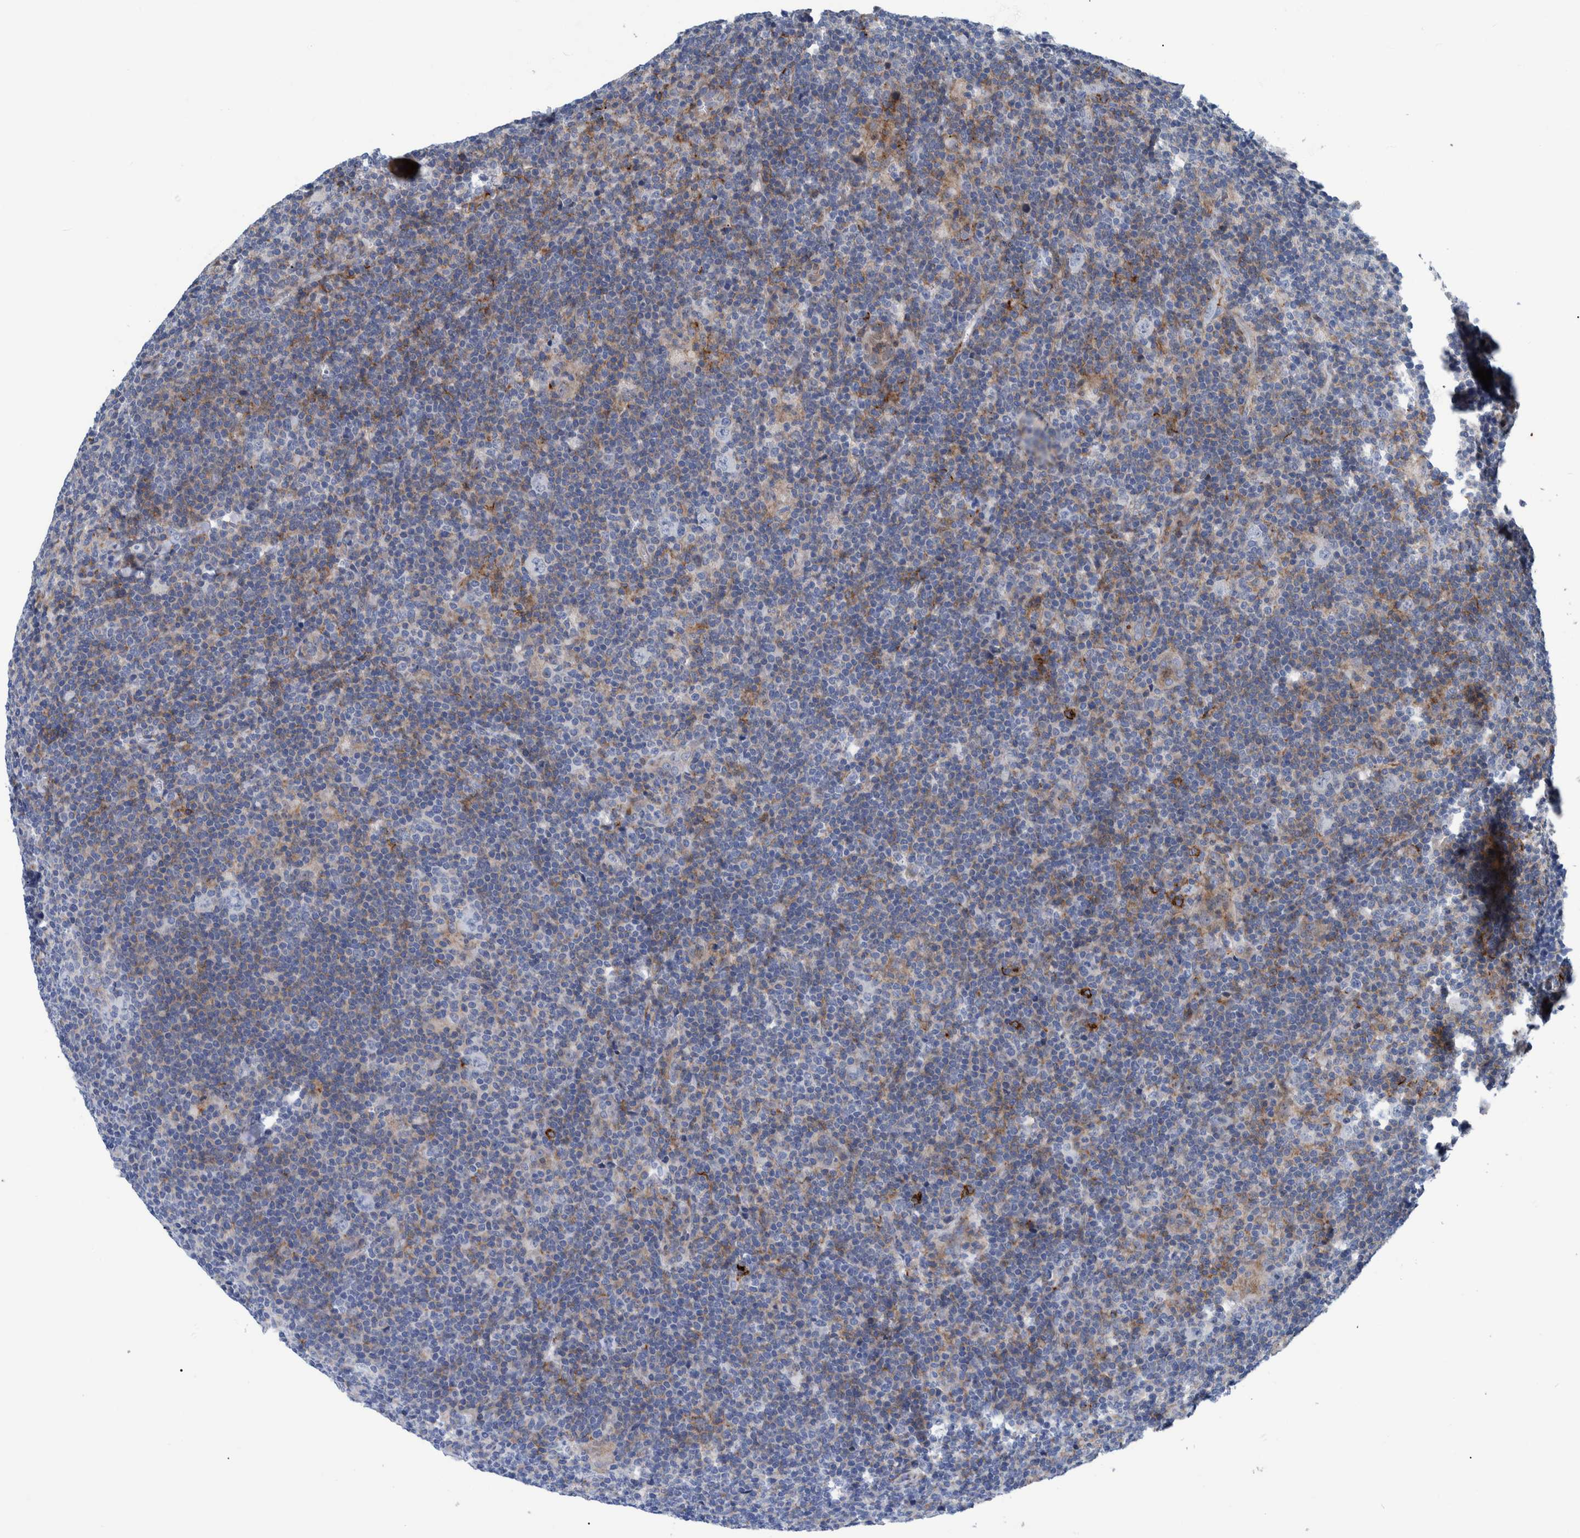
{"staining": {"intensity": "negative", "quantity": "none", "location": "none"}, "tissue": "lymphoma", "cell_type": "Tumor cells", "image_type": "cancer", "snomed": [{"axis": "morphology", "description": "Hodgkin's disease, NOS"}, {"axis": "topography", "description": "Lymph node"}], "caption": "Lymphoma was stained to show a protein in brown. There is no significant staining in tumor cells. (Immunohistochemistry, brightfield microscopy, high magnification).", "gene": "MKS1", "patient": {"sex": "female", "age": 57}}